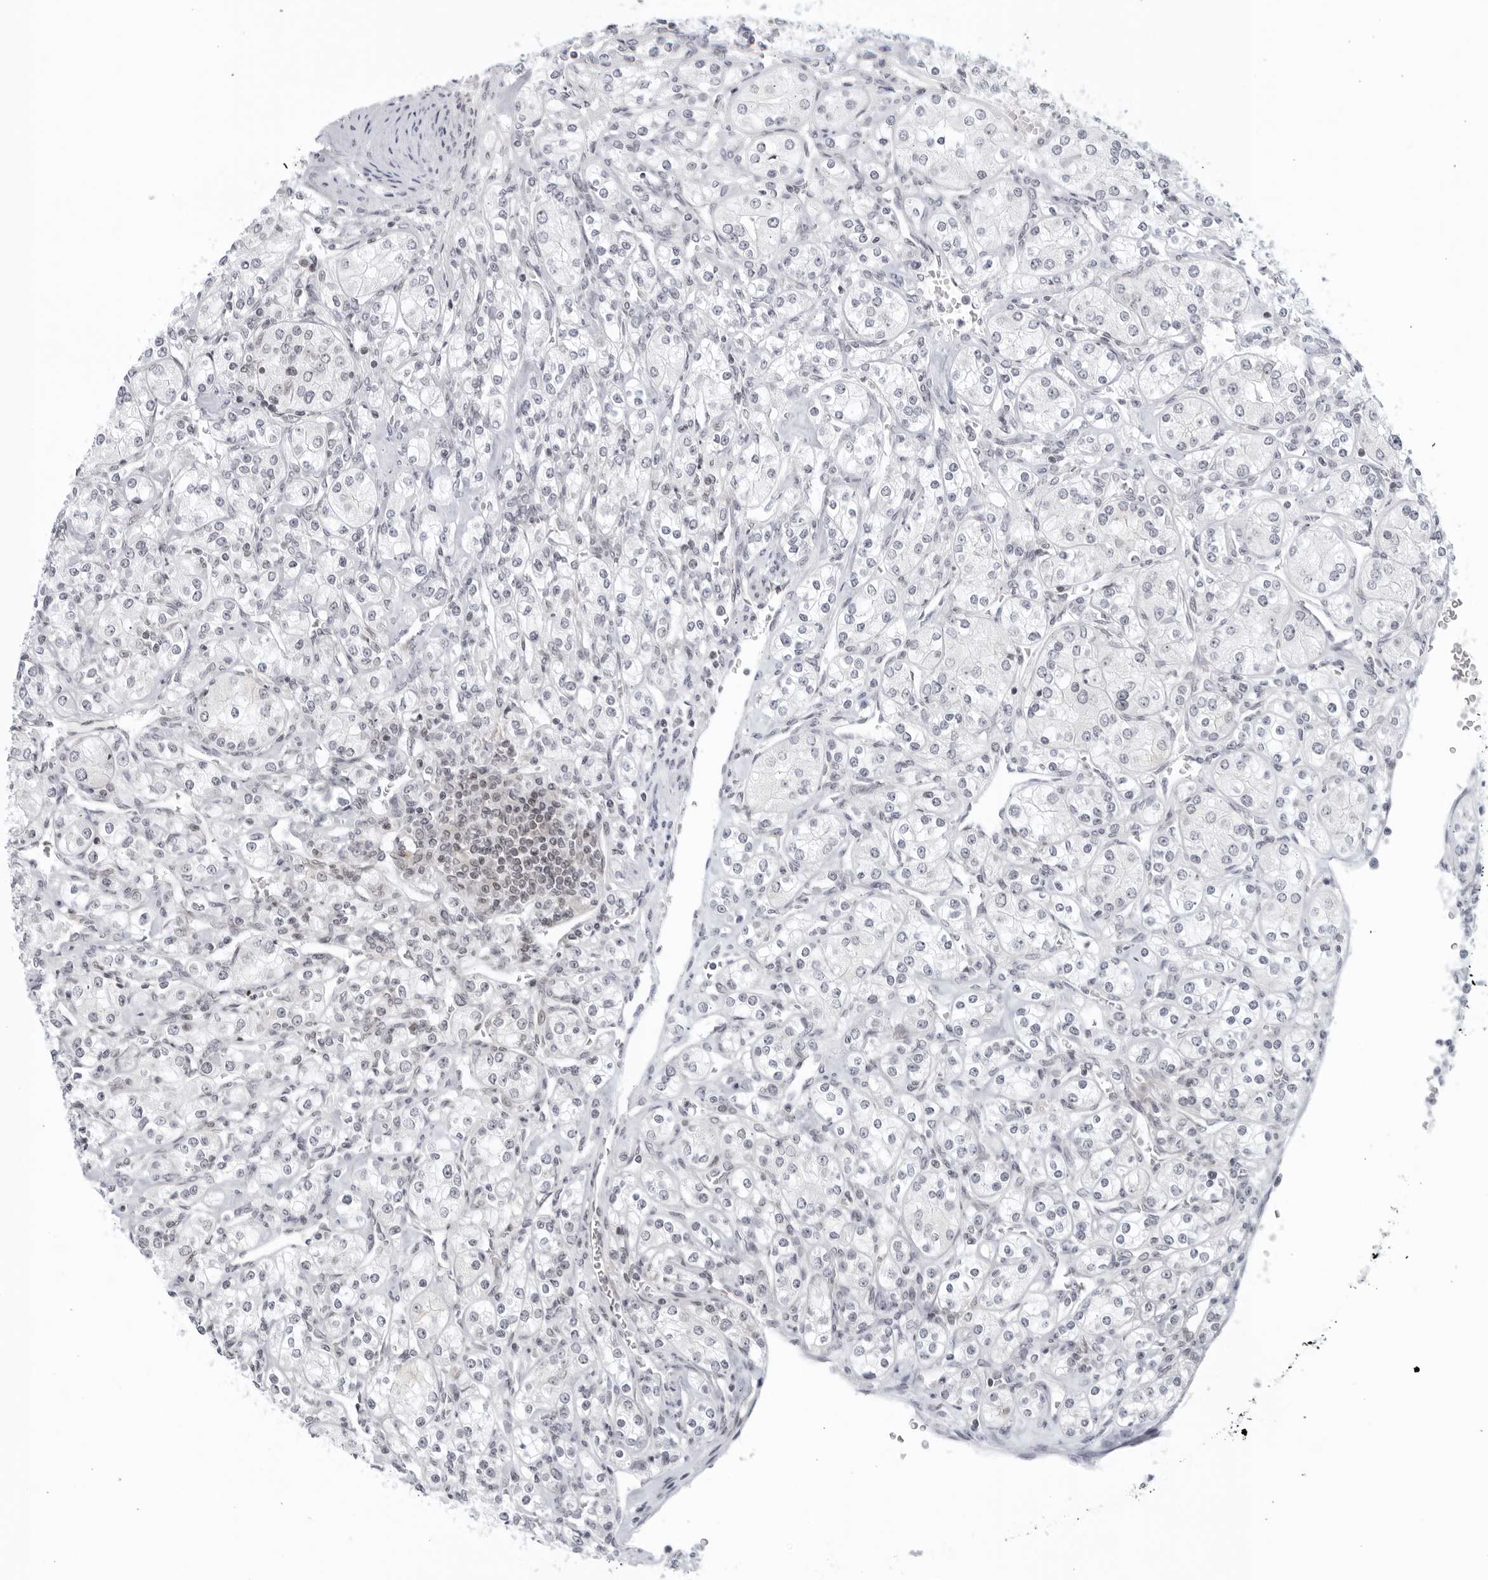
{"staining": {"intensity": "negative", "quantity": "none", "location": "none"}, "tissue": "renal cancer", "cell_type": "Tumor cells", "image_type": "cancer", "snomed": [{"axis": "morphology", "description": "Adenocarcinoma, NOS"}, {"axis": "topography", "description": "Kidney"}], "caption": "Human adenocarcinoma (renal) stained for a protein using immunohistochemistry reveals no staining in tumor cells.", "gene": "RAB11FIP3", "patient": {"sex": "male", "age": 77}}